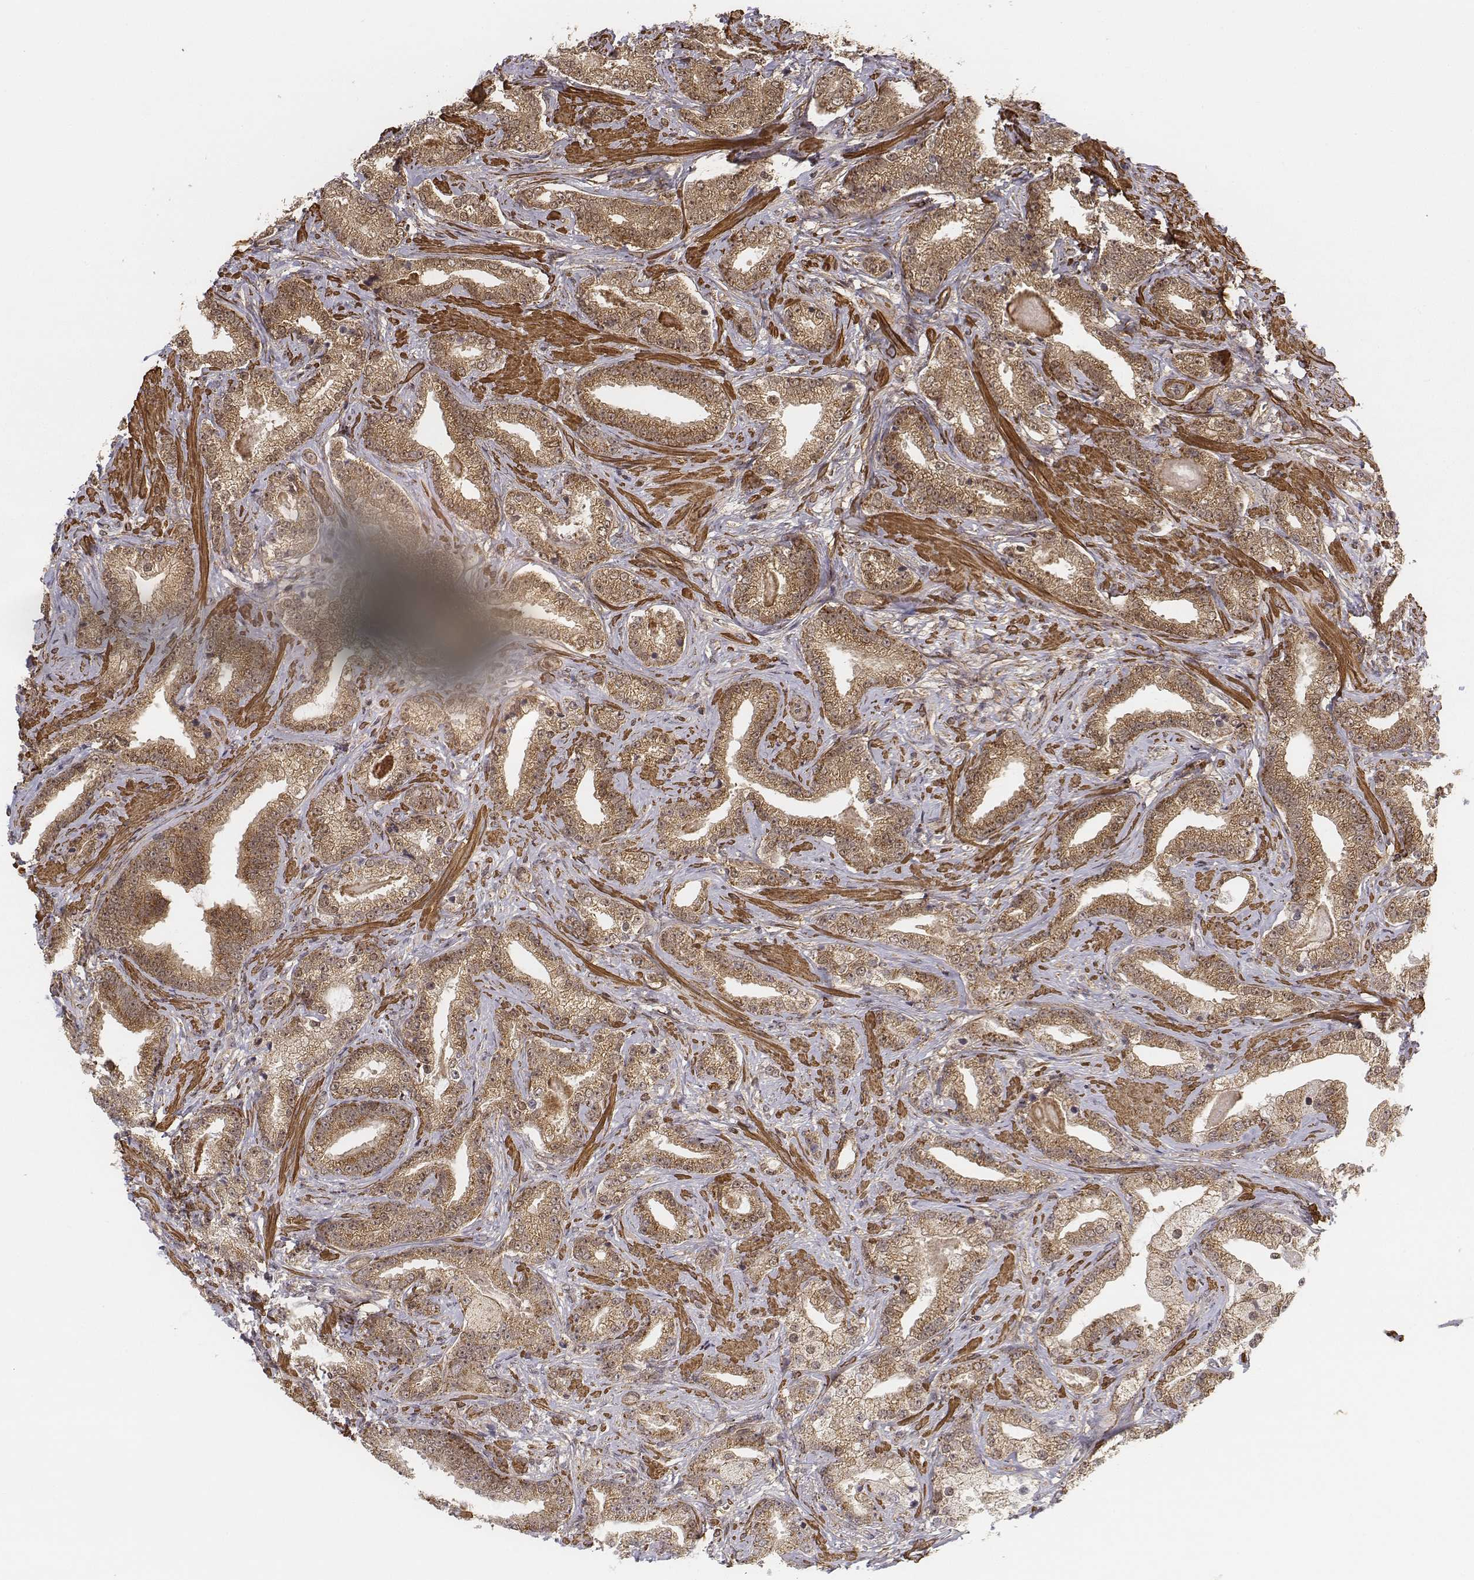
{"staining": {"intensity": "moderate", "quantity": ">75%", "location": "cytoplasmic/membranous,nuclear"}, "tissue": "prostate cancer", "cell_type": "Tumor cells", "image_type": "cancer", "snomed": [{"axis": "morphology", "description": "Adenocarcinoma, Low grade"}, {"axis": "topography", "description": "Prostate"}], "caption": "Protein staining by IHC displays moderate cytoplasmic/membranous and nuclear staining in approximately >75% of tumor cells in prostate cancer (adenocarcinoma (low-grade)). (DAB IHC with brightfield microscopy, high magnification).", "gene": "ZFYVE19", "patient": {"sex": "male", "age": 61}}